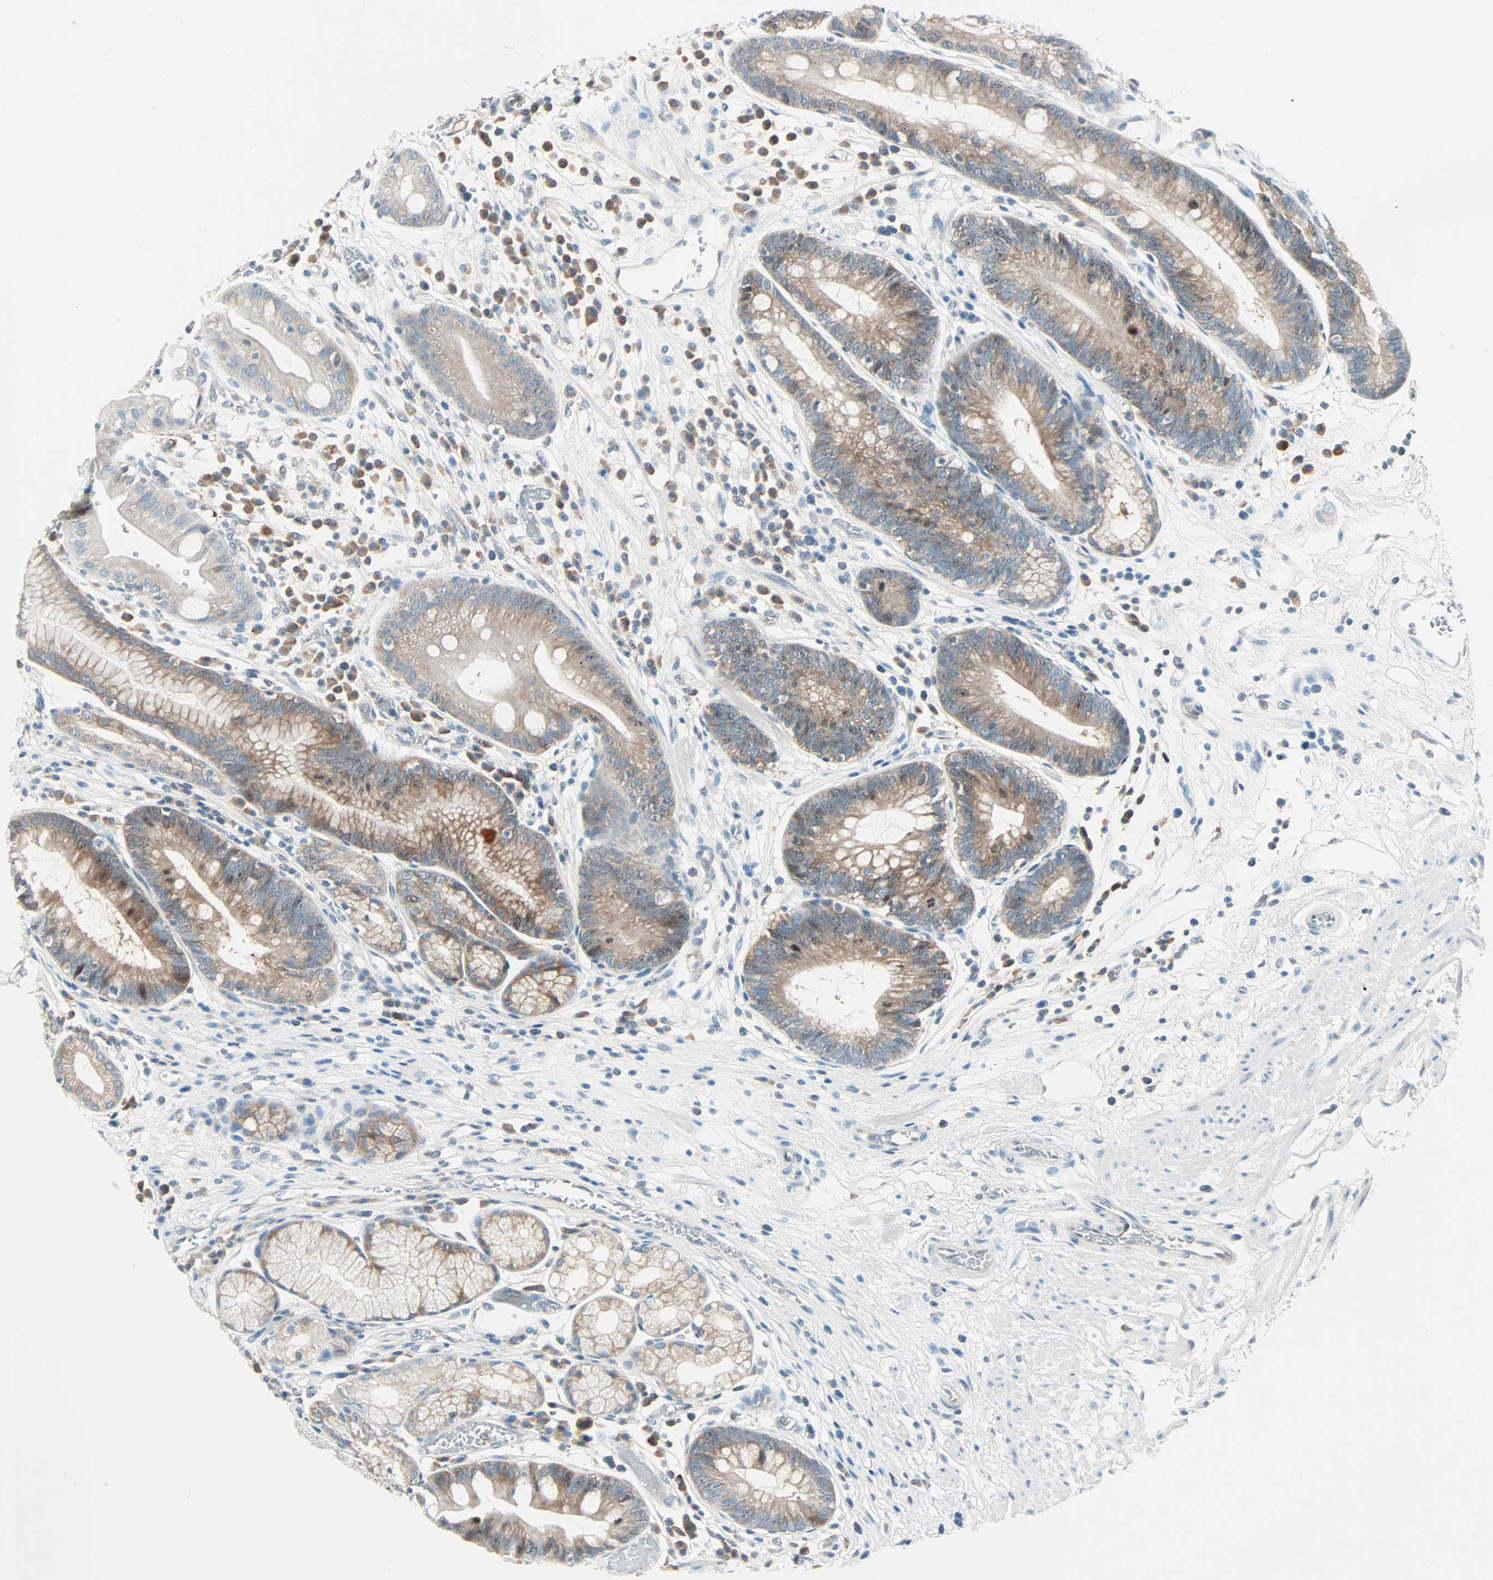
{"staining": {"intensity": "moderate", "quantity": "25%-75%", "location": "cytoplasmic/membranous"}, "tissue": "stomach", "cell_type": "Glandular cells", "image_type": "normal", "snomed": [{"axis": "morphology", "description": "Normal tissue, NOS"}, {"axis": "morphology", "description": "Inflammation, NOS"}, {"axis": "topography", "description": "Stomach, lower"}], "caption": "Immunohistochemistry (IHC) (DAB) staining of normal human stomach exhibits moderate cytoplasmic/membranous protein expression in about 25%-75% of glandular cells.", "gene": "SMIM8", "patient": {"sex": "male", "age": 59}}